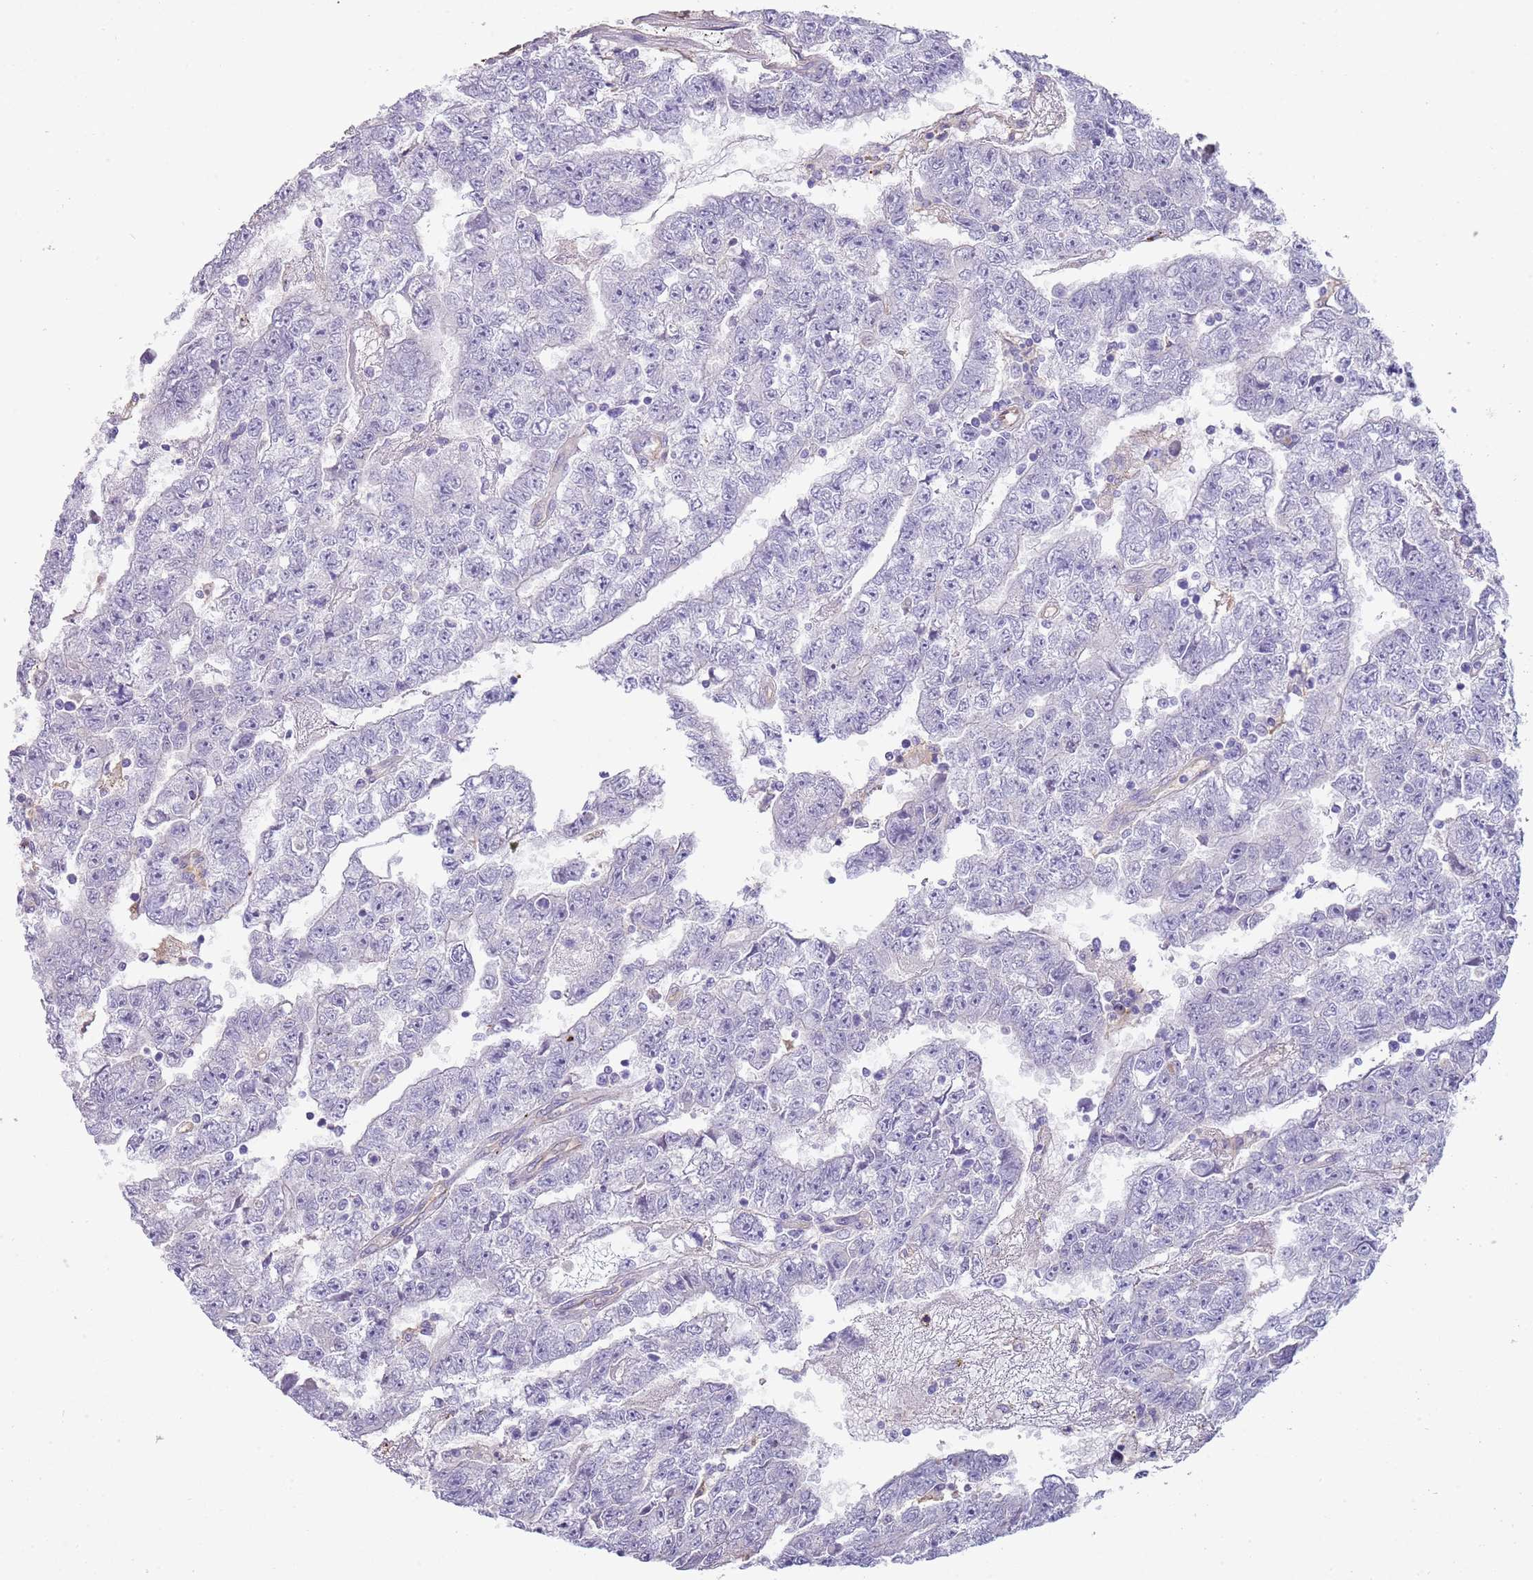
{"staining": {"intensity": "negative", "quantity": "none", "location": "none"}, "tissue": "testis cancer", "cell_type": "Tumor cells", "image_type": "cancer", "snomed": [{"axis": "morphology", "description": "Carcinoma, Embryonal, NOS"}, {"axis": "topography", "description": "Testis"}], "caption": "A histopathology image of human testis embryonal carcinoma is negative for staining in tumor cells.", "gene": "NBPF3", "patient": {"sex": "male", "age": 25}}